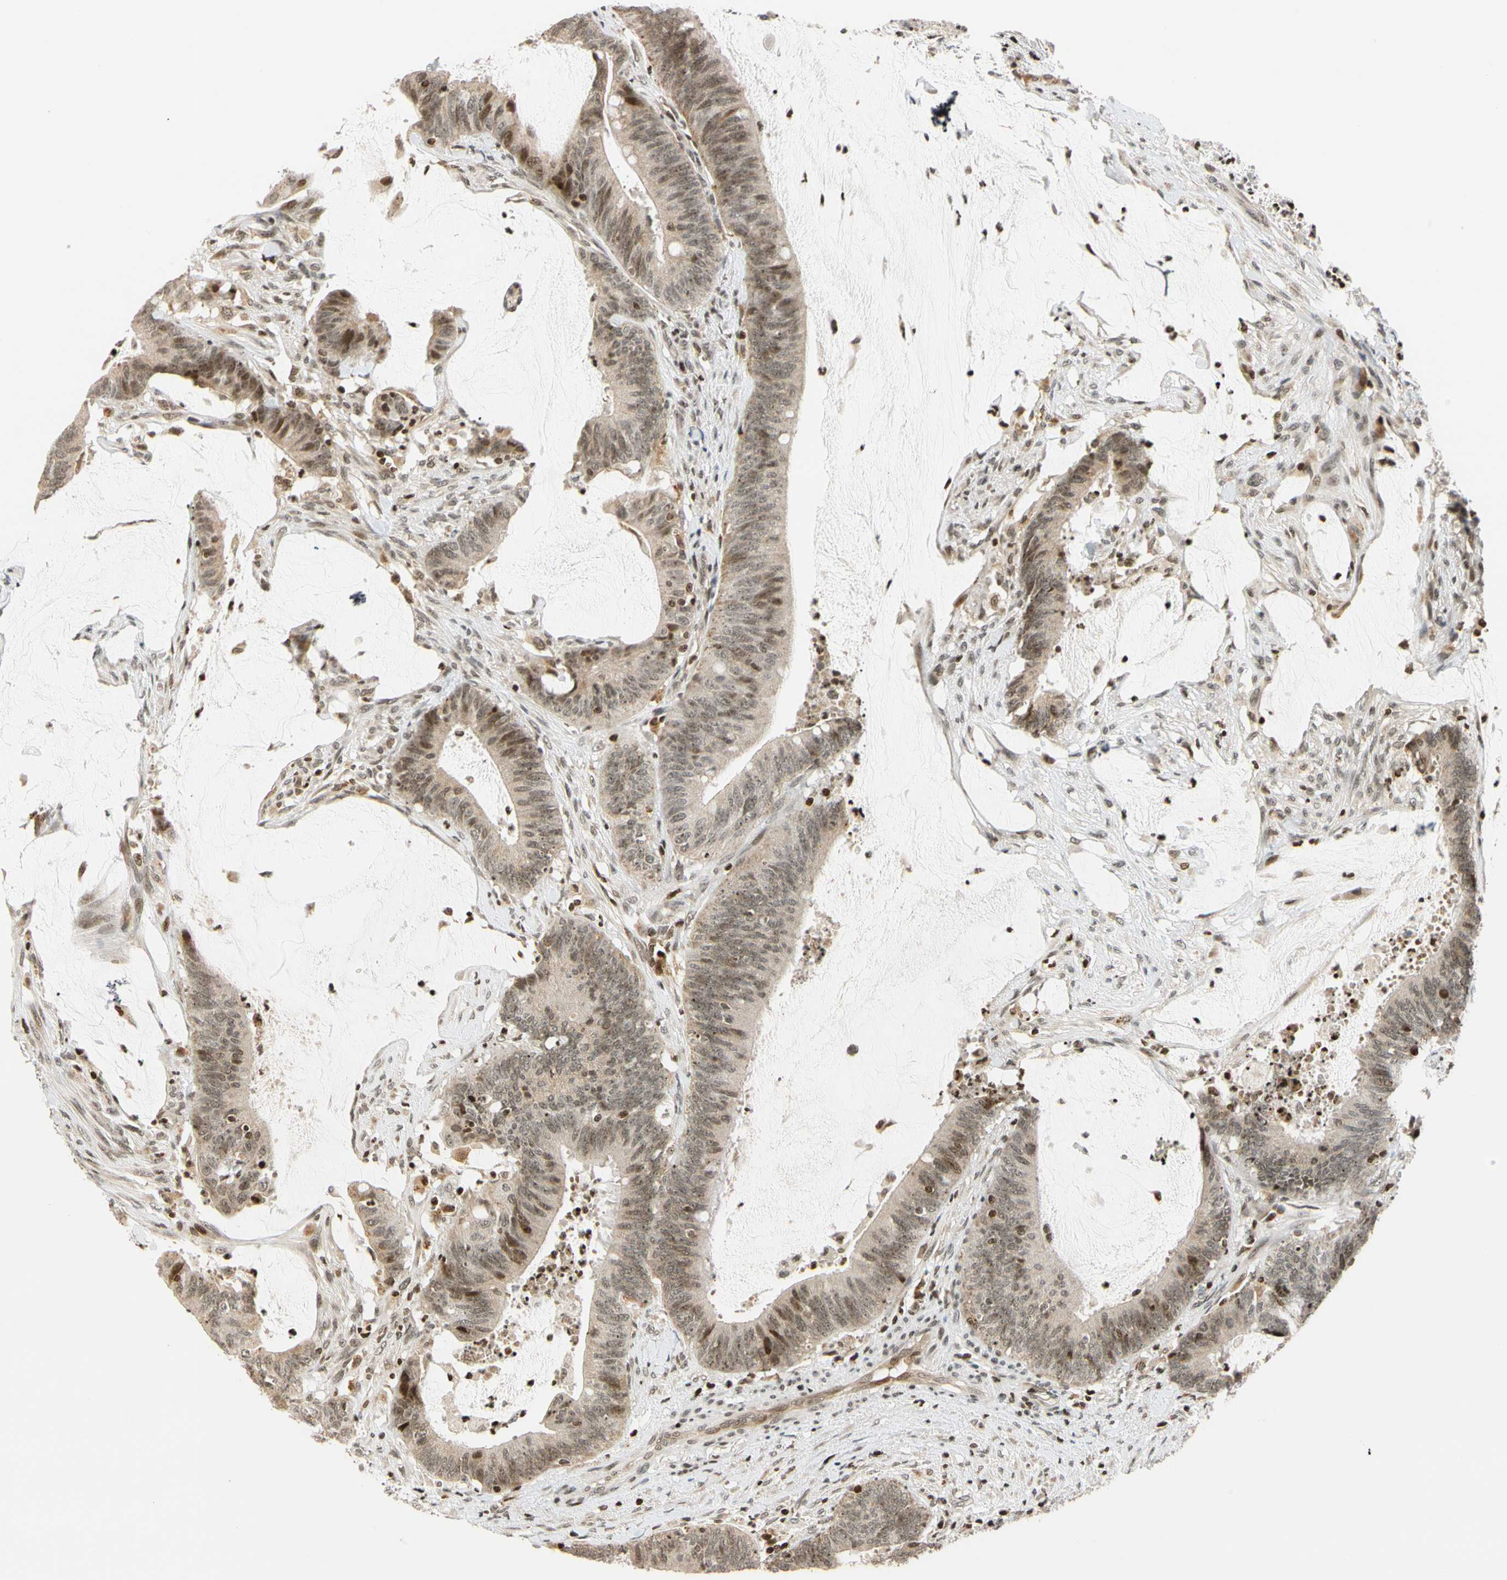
{"staining": {"intensity": "weak", "quantity": ">75%", "location": "cytoplasmic/membranous,nuclear"}, "tissue": "colorectal cancer", "cell_type": "Tumor cells", "image_type": "cancer", "snomed": [{"axis": "morphology", "description": "Adenocarcinoma, NOS"}, {"axis": "topography", "description": "Rectum"}], "caption": "DAB (3,3'-diaminobenzidine) immunohistochemical staining of human colorectal adenocarcinoma exhibits weak cytoplasmic/membranous and nuclear protein staining in about >75% of tumor cells.", "gene": "CDK7", "patient": {"sex": "female", "age": 66}}